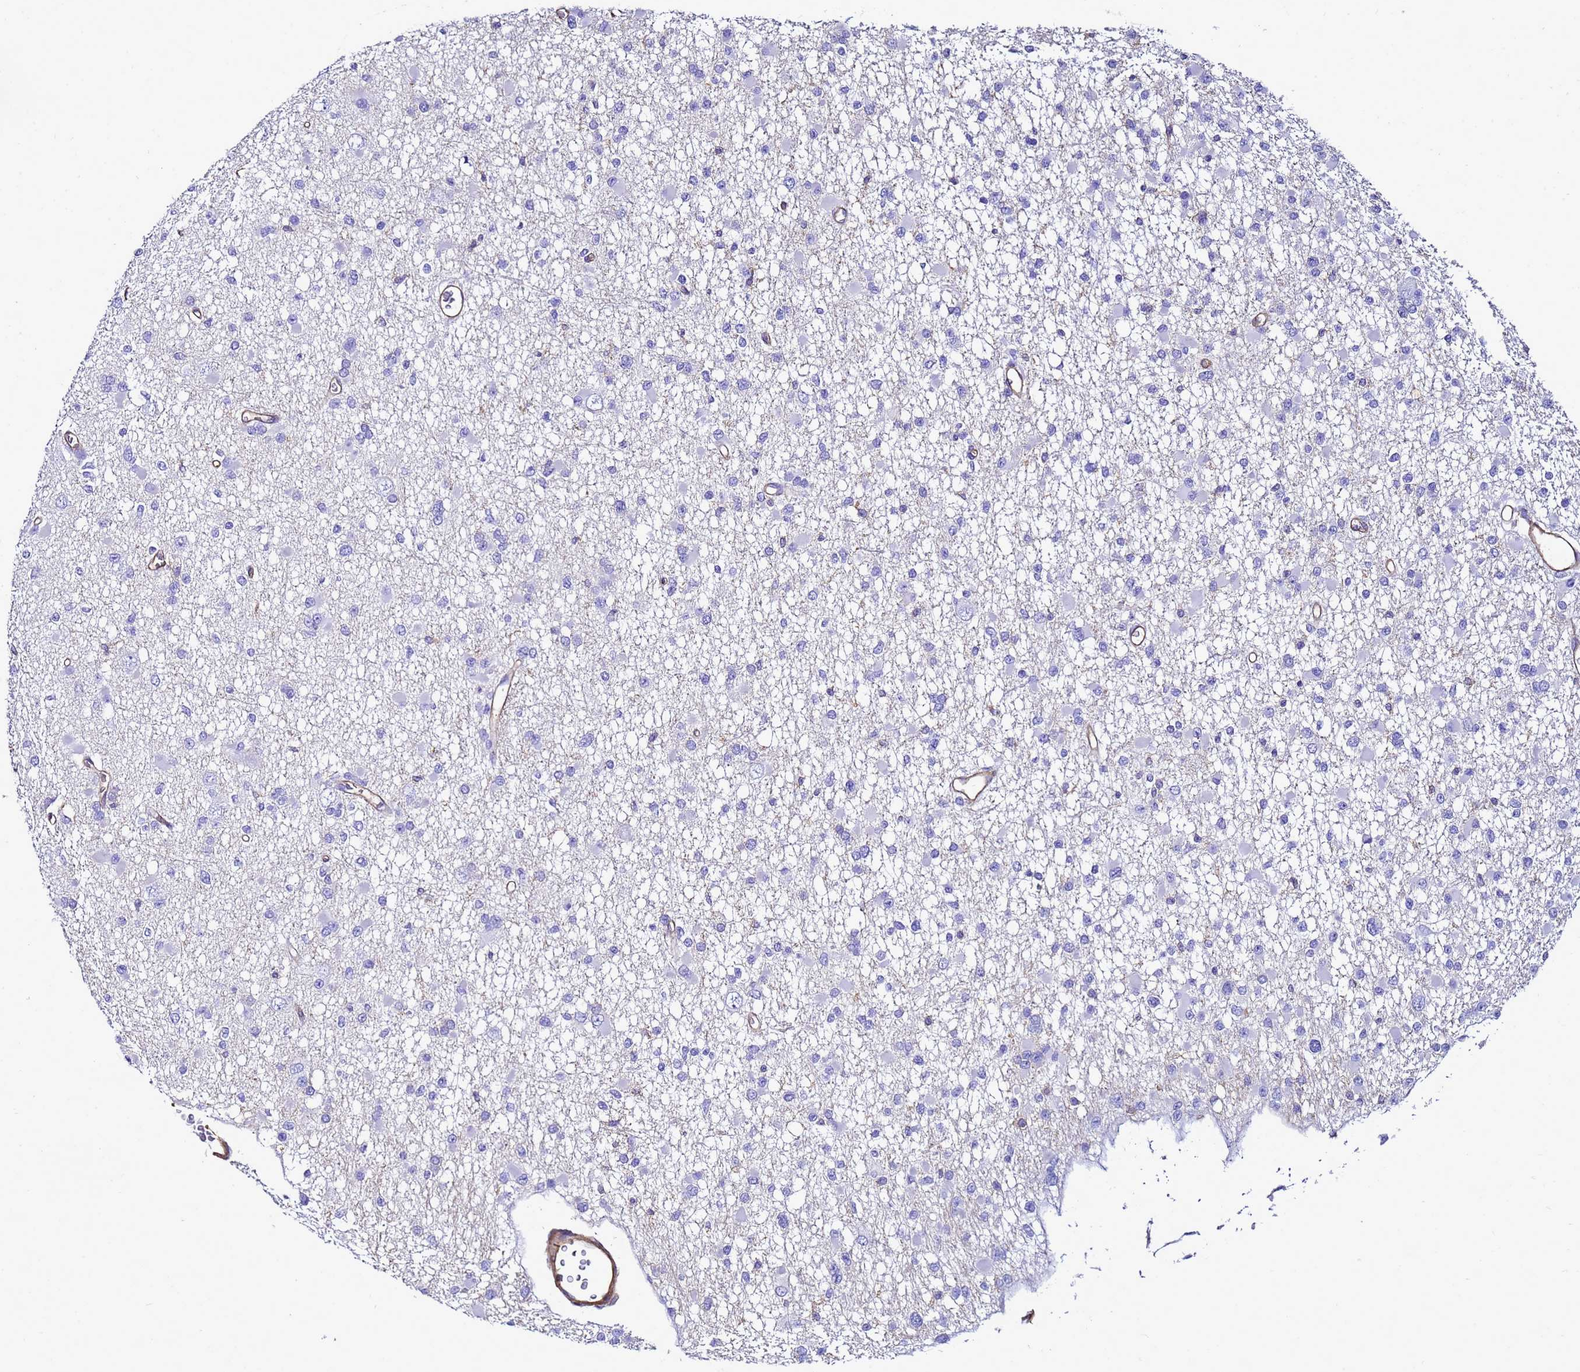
{"staining": {"intensity": "negative", "quantity": "none", "location": "none"}, "tissue": "glioma", "cell_type": "Tumor cells", "image_type": "cancer", "snomed": [{"axis": "morphology", "description": "Glioma, malignant, Low grade"}, {"axis": "topography", "description": "Brain"}], "caption": "Immunohistochemistry micrograph of human glioma stained for a protein (brown), which displays no positivity in tumor cells.", "gene": "MYL12A", "patient": {"sex": "female", "age": 22}}